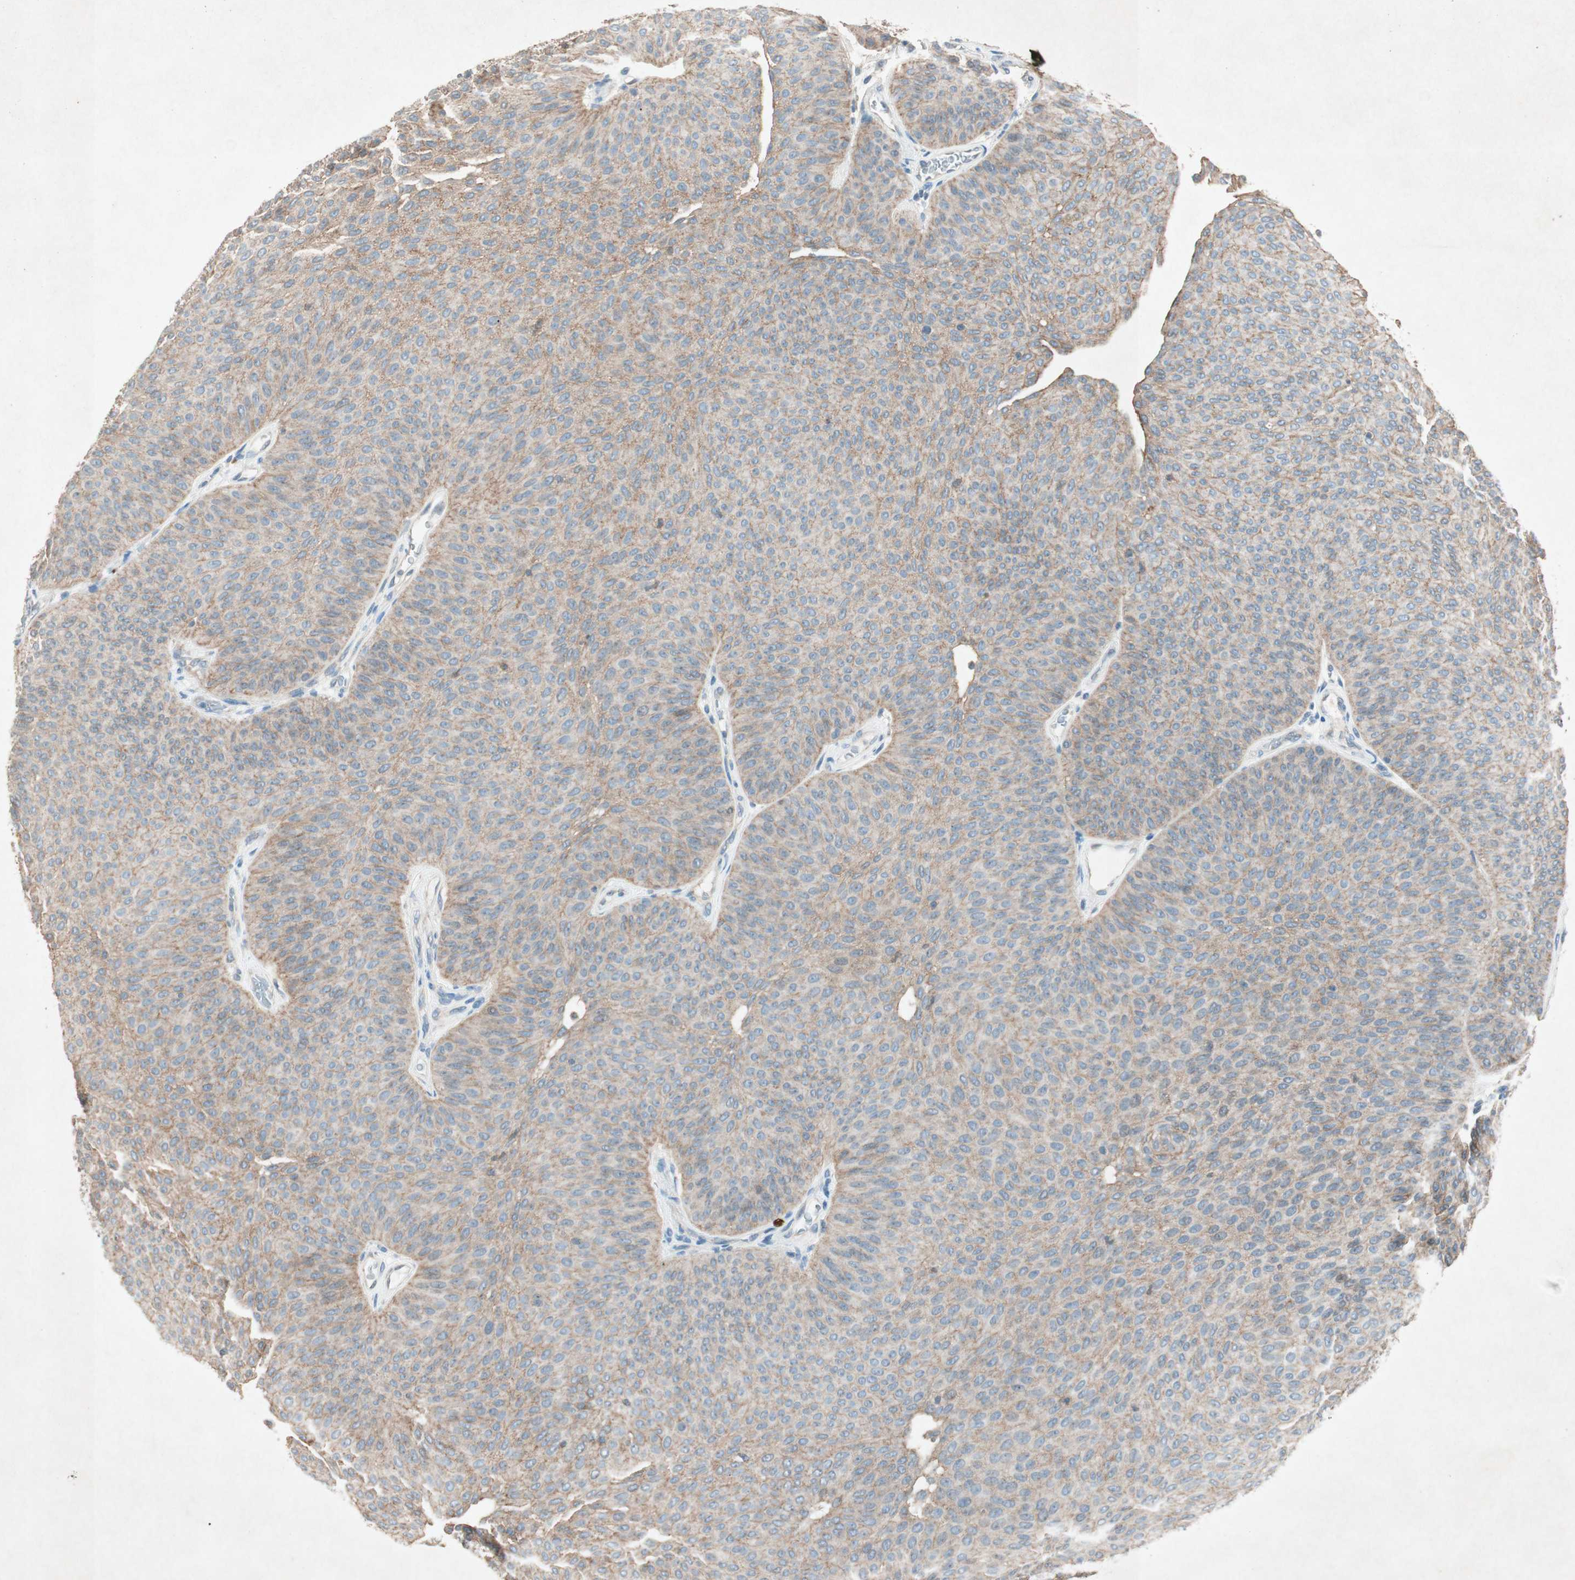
{"staining": {"intensity": "weak", "quantity": ">75%", "location": "cytoplasmic/membranous"}, "tissue": "urothelial cancer", "cell_type": "Tumor cells", "image_type": "cancer", "snomed": [{"axis": "morphology", "description": "Urothelial carcinoma, Low grade"}, {"axis": "topography", "description": "Urinary bladder"}], "caption": "A low amount of weak cytoplasmic/membranous positivity is identified in approximately >75% of tumor cells in urothelial carcinoma (low-grade) tissue.", "gene": "NKAIN1", "patient": {"sex": "female", "age": 60}}